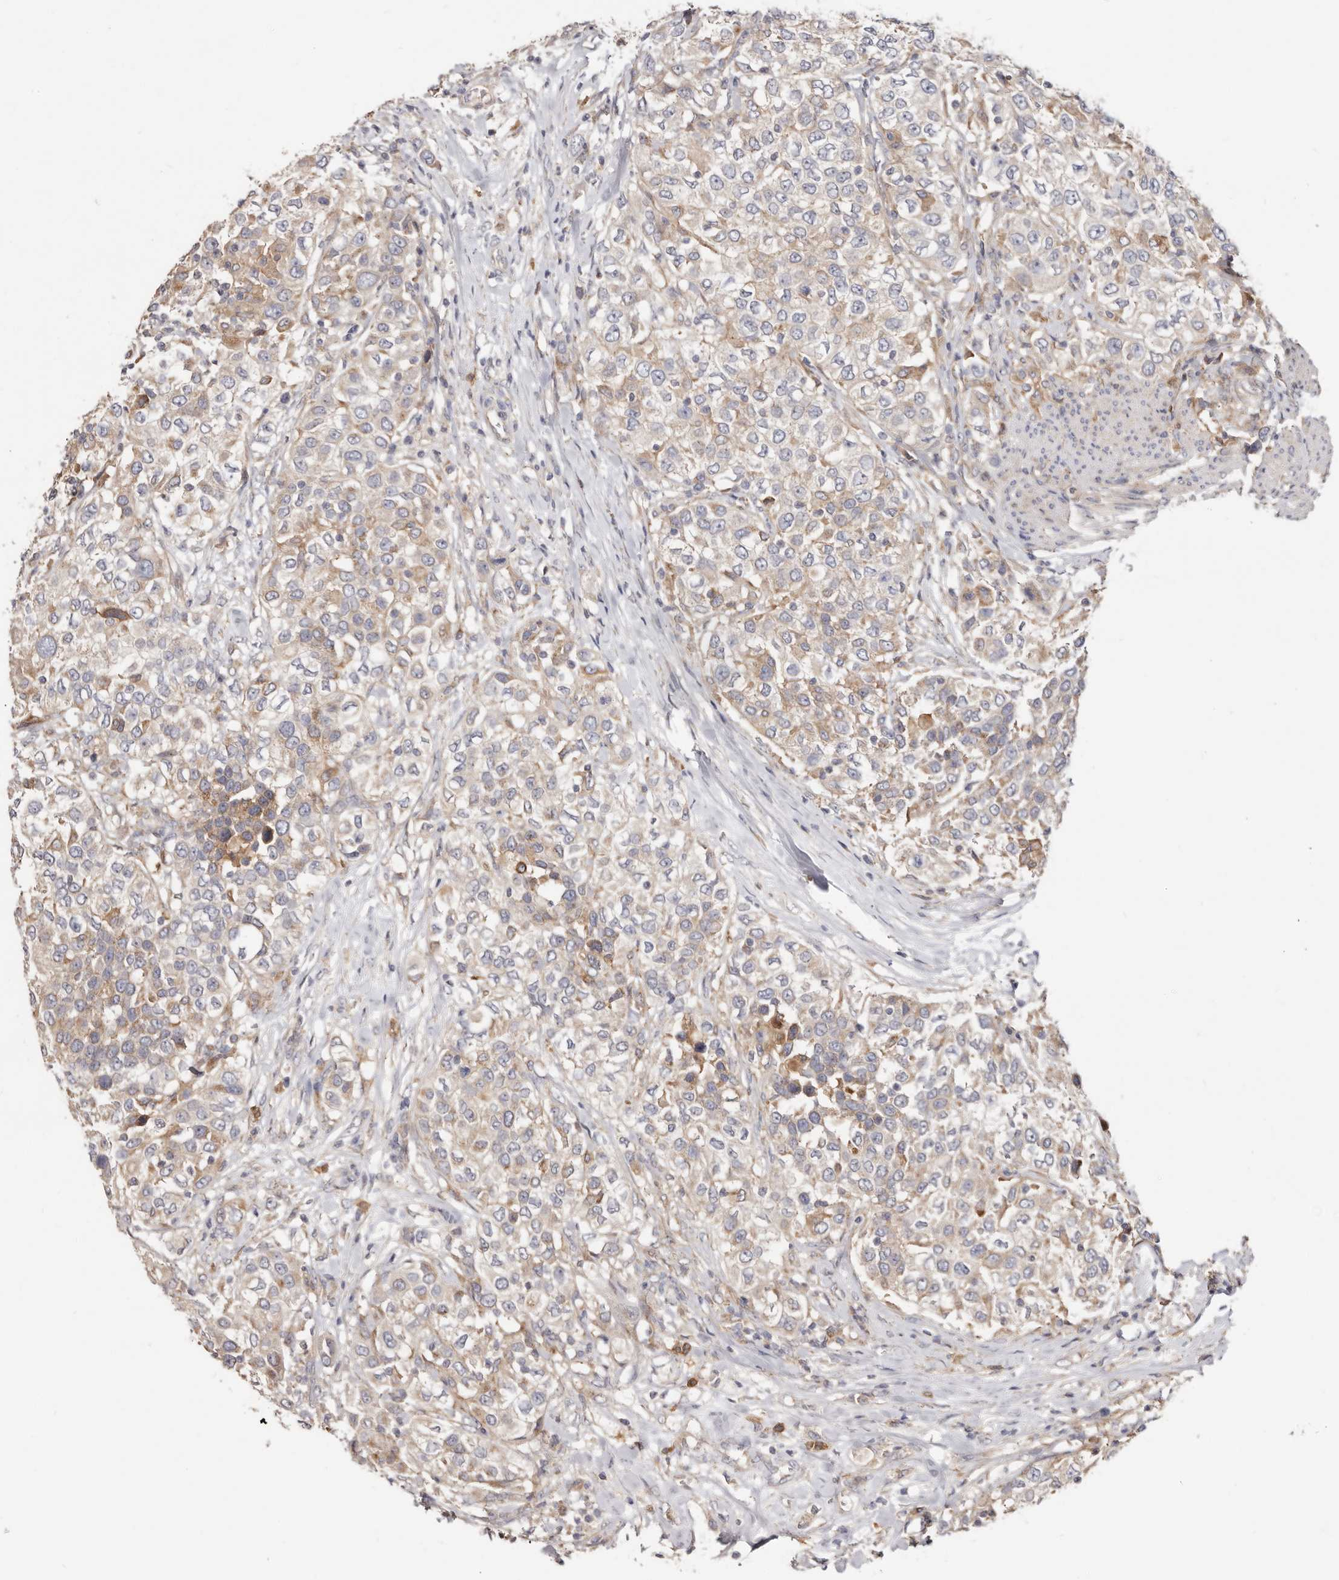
{"staining": {"intensity": "weak", "quantity": "25%-75%", "location": "cytoplasmic/membranous"}, "tissue": "urothelial cancer", "cell_type": "Tumor cells", "image_type": "cancer", "snomed": [{"axis": "morphology", "description": "Urothelial carcinoma, High grade"}, {"axis": "topography", "description": "Urinary bladder"}], "caption": "Protein analysis of urothelial cancer tissue exhibits weak cytoplasmic/membranous positivity in approximately 25%-75% of tumor cells. The staining is performed using DAB (3,3'-diaminobenzidine) brown chromogen to label protein expression. The nuclei are counter-stained blue using hematoxylin.", "gene": "LRRC25", "patient": {"sex": "female", "age": 80}}